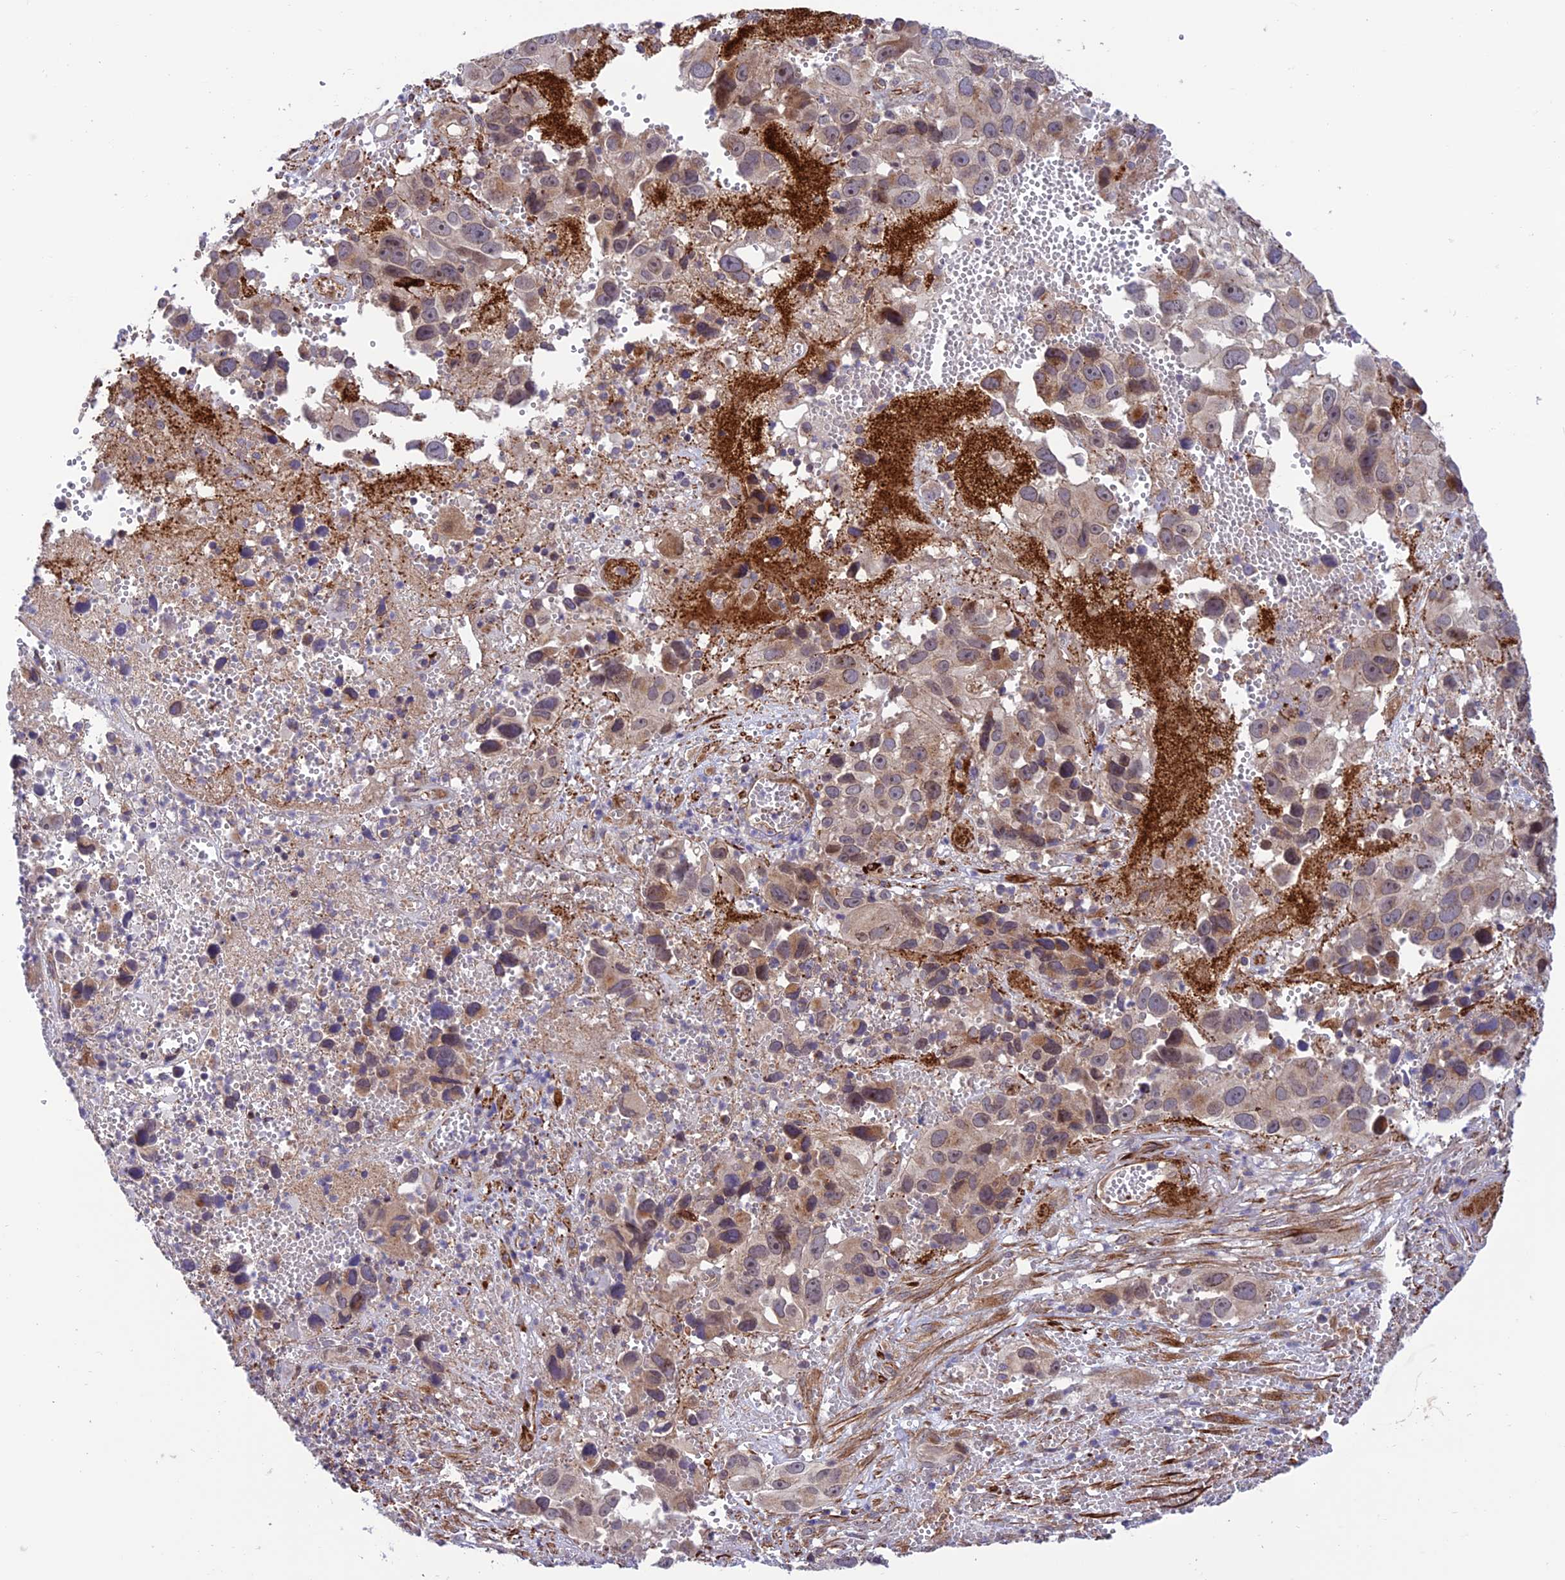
{"staining": {"intensity": "weak", "quantity": "<25%", "location": "cytoplasmic/membranous"}, "tissue": "melanoma", "cell_type": "Tumor cells", "image_type": "cancer", "snomed": [{"axis": "morphology", "description": "Malignant melanoma, NOS"}, {"axis": "topography", "description": "Skin"}], "caption": "The photomicrograph shows no staining of tumor cells in melanoma.", "gene": "TNIP3", "patient": {"sex": "male", "age": 84}}